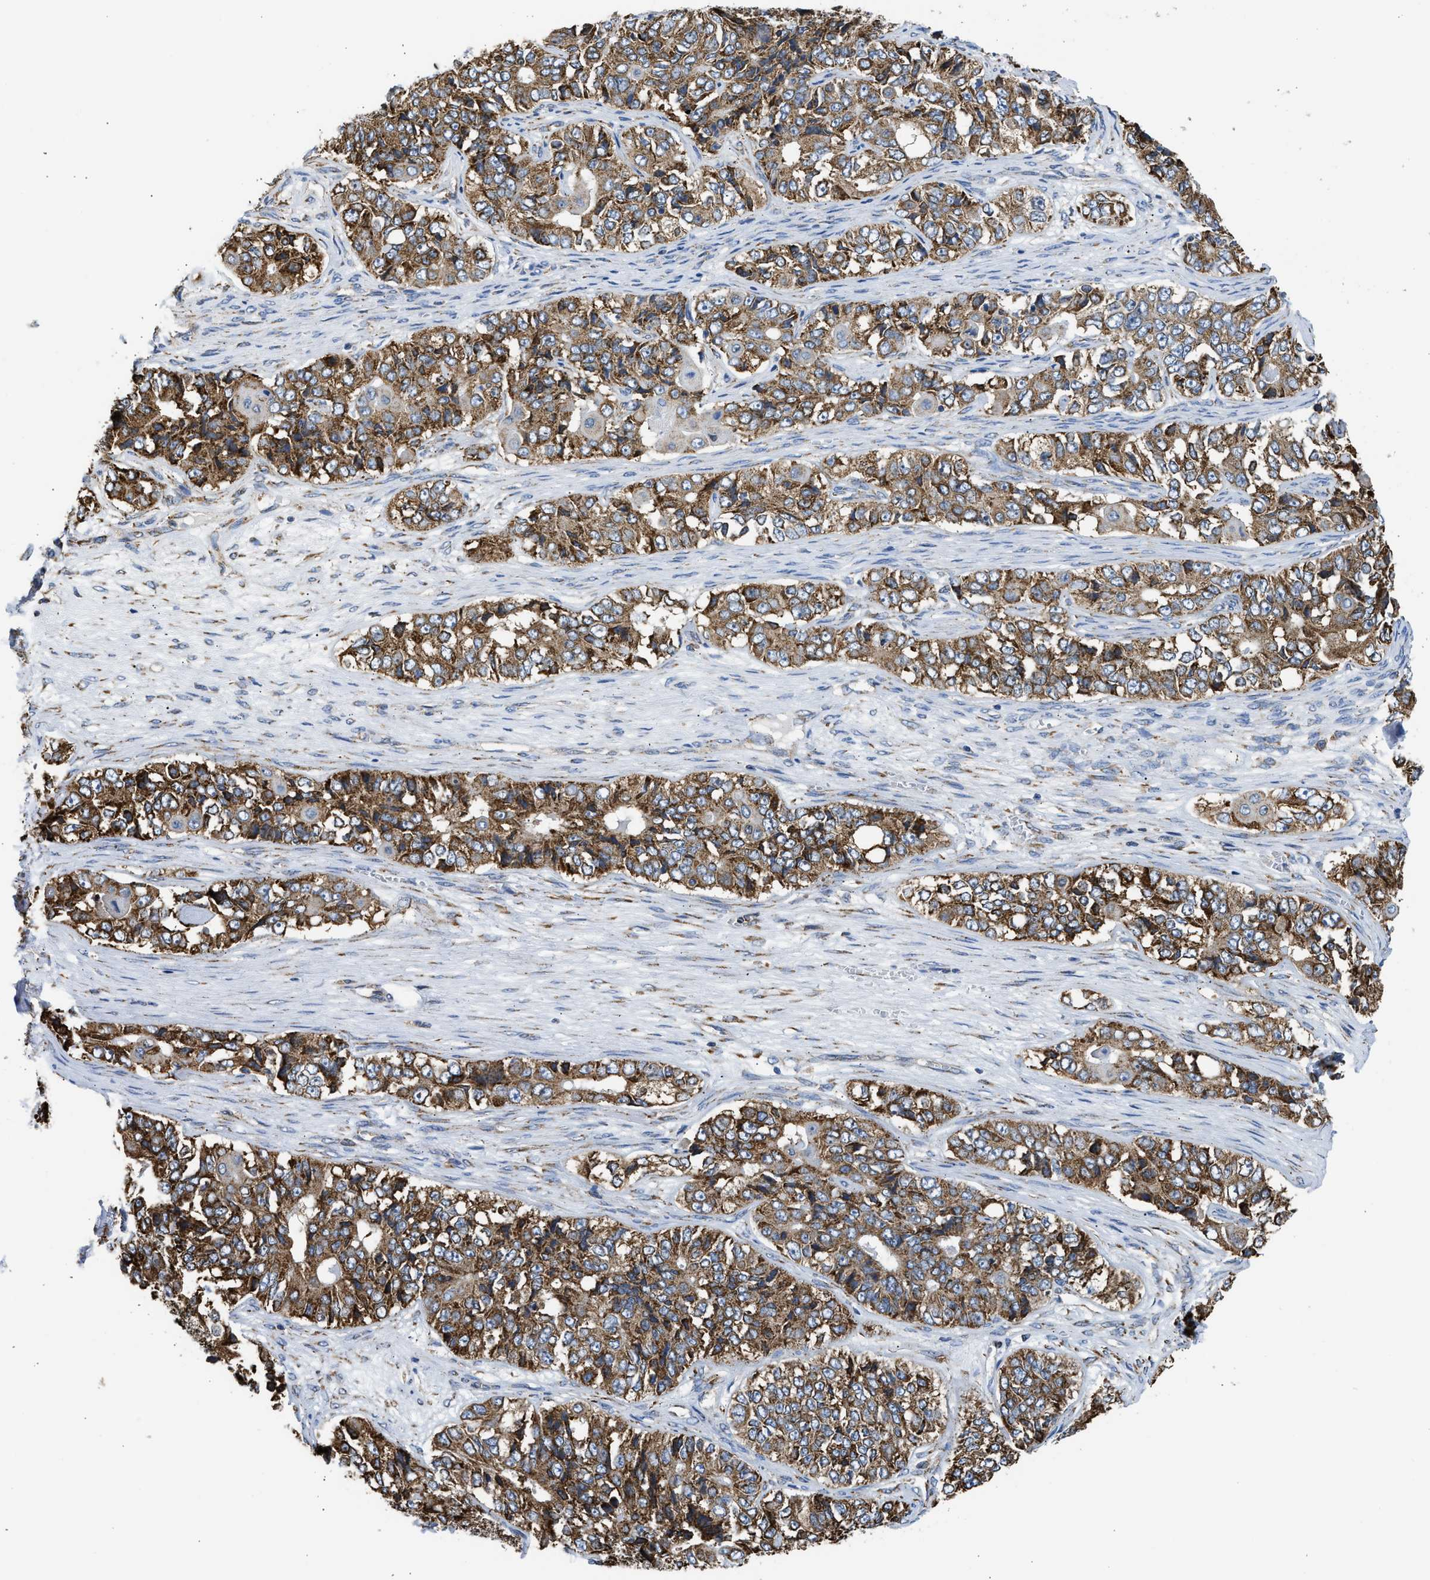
{"staining": {"intensity": "strong", "quantity": ">75%", "location": "cytoplasmic/membranous"}, "tissue": "ovarian cancer", "cell_type": "Tumor cells", "image_type": "cancer", "snomed": [{"axis": "morphology", "description": "Carcinoma, endometroid"}, {"axis": "topography", "description": "Ovary"}], "caption": "DAB immunohistochemical staining of endometroid carcinoma (ovarian) displays strong cytoplasmic/membranous protein positivity in about >75% of tumor cells. (Stains: DAB (3,3'-diaminobenzidine) in brown, nuclei in blue, Microscopy: brightfield microscopy at high magnification).", "gene": "CYCS", "patient": {"sex": "female", "age": 51}}